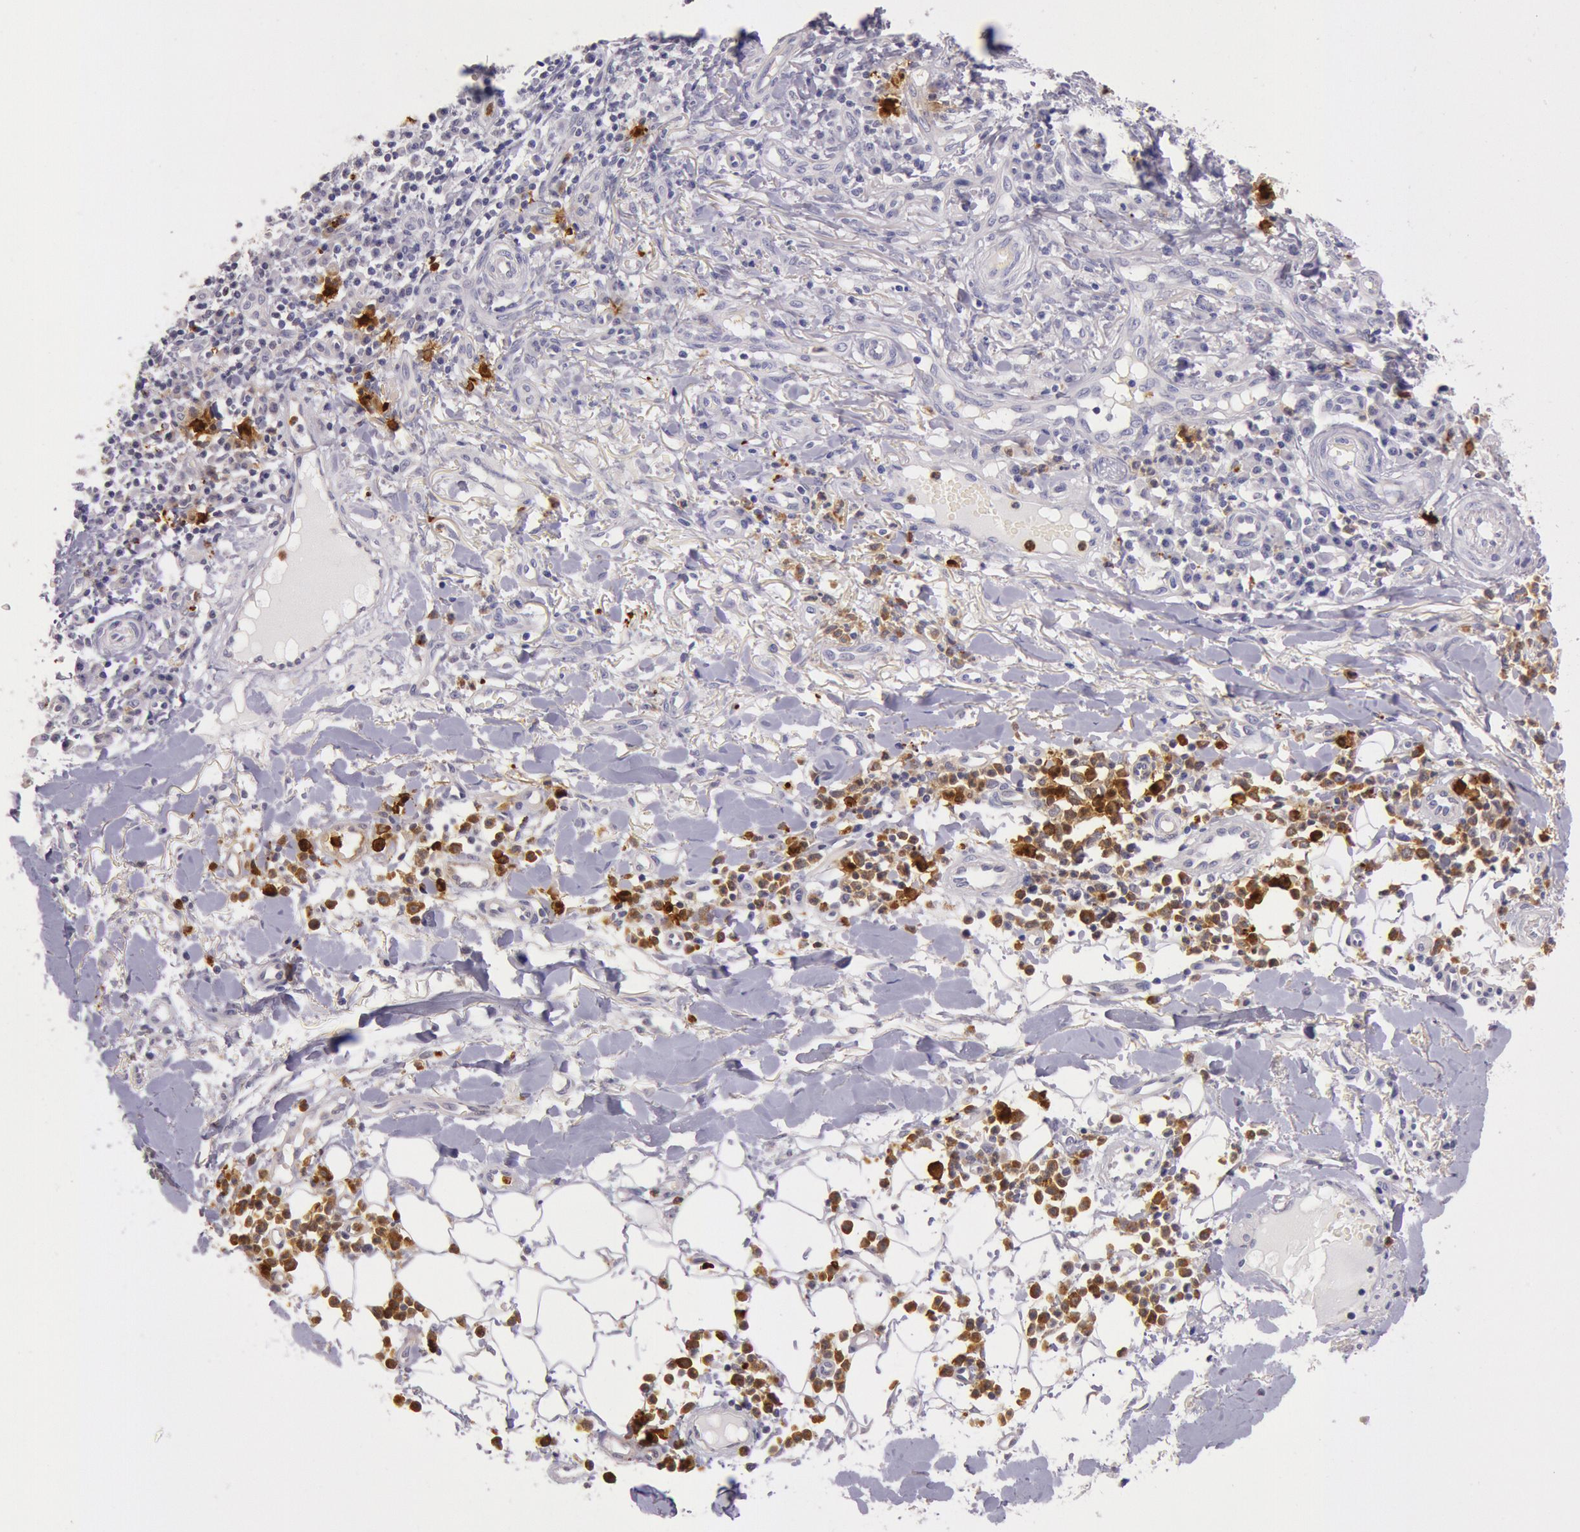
{"staining": {"intensity": "negative", "quantity": "none", "location": "none"}, "tissue": "skin cancer", "cell_type": "Tumor cells", "image_type": "cancer", "snomed": [{"axis": "morphology", "description": "Squamous cell carcinoma, NOS"}, {"axis": "topography", "description": "Skin"}], "caption": "A micrograph of human skin cancer is negative for staining in tumor cells.", "gene": "KDM6A", "patient": {"sex": "female", "age": 89}}